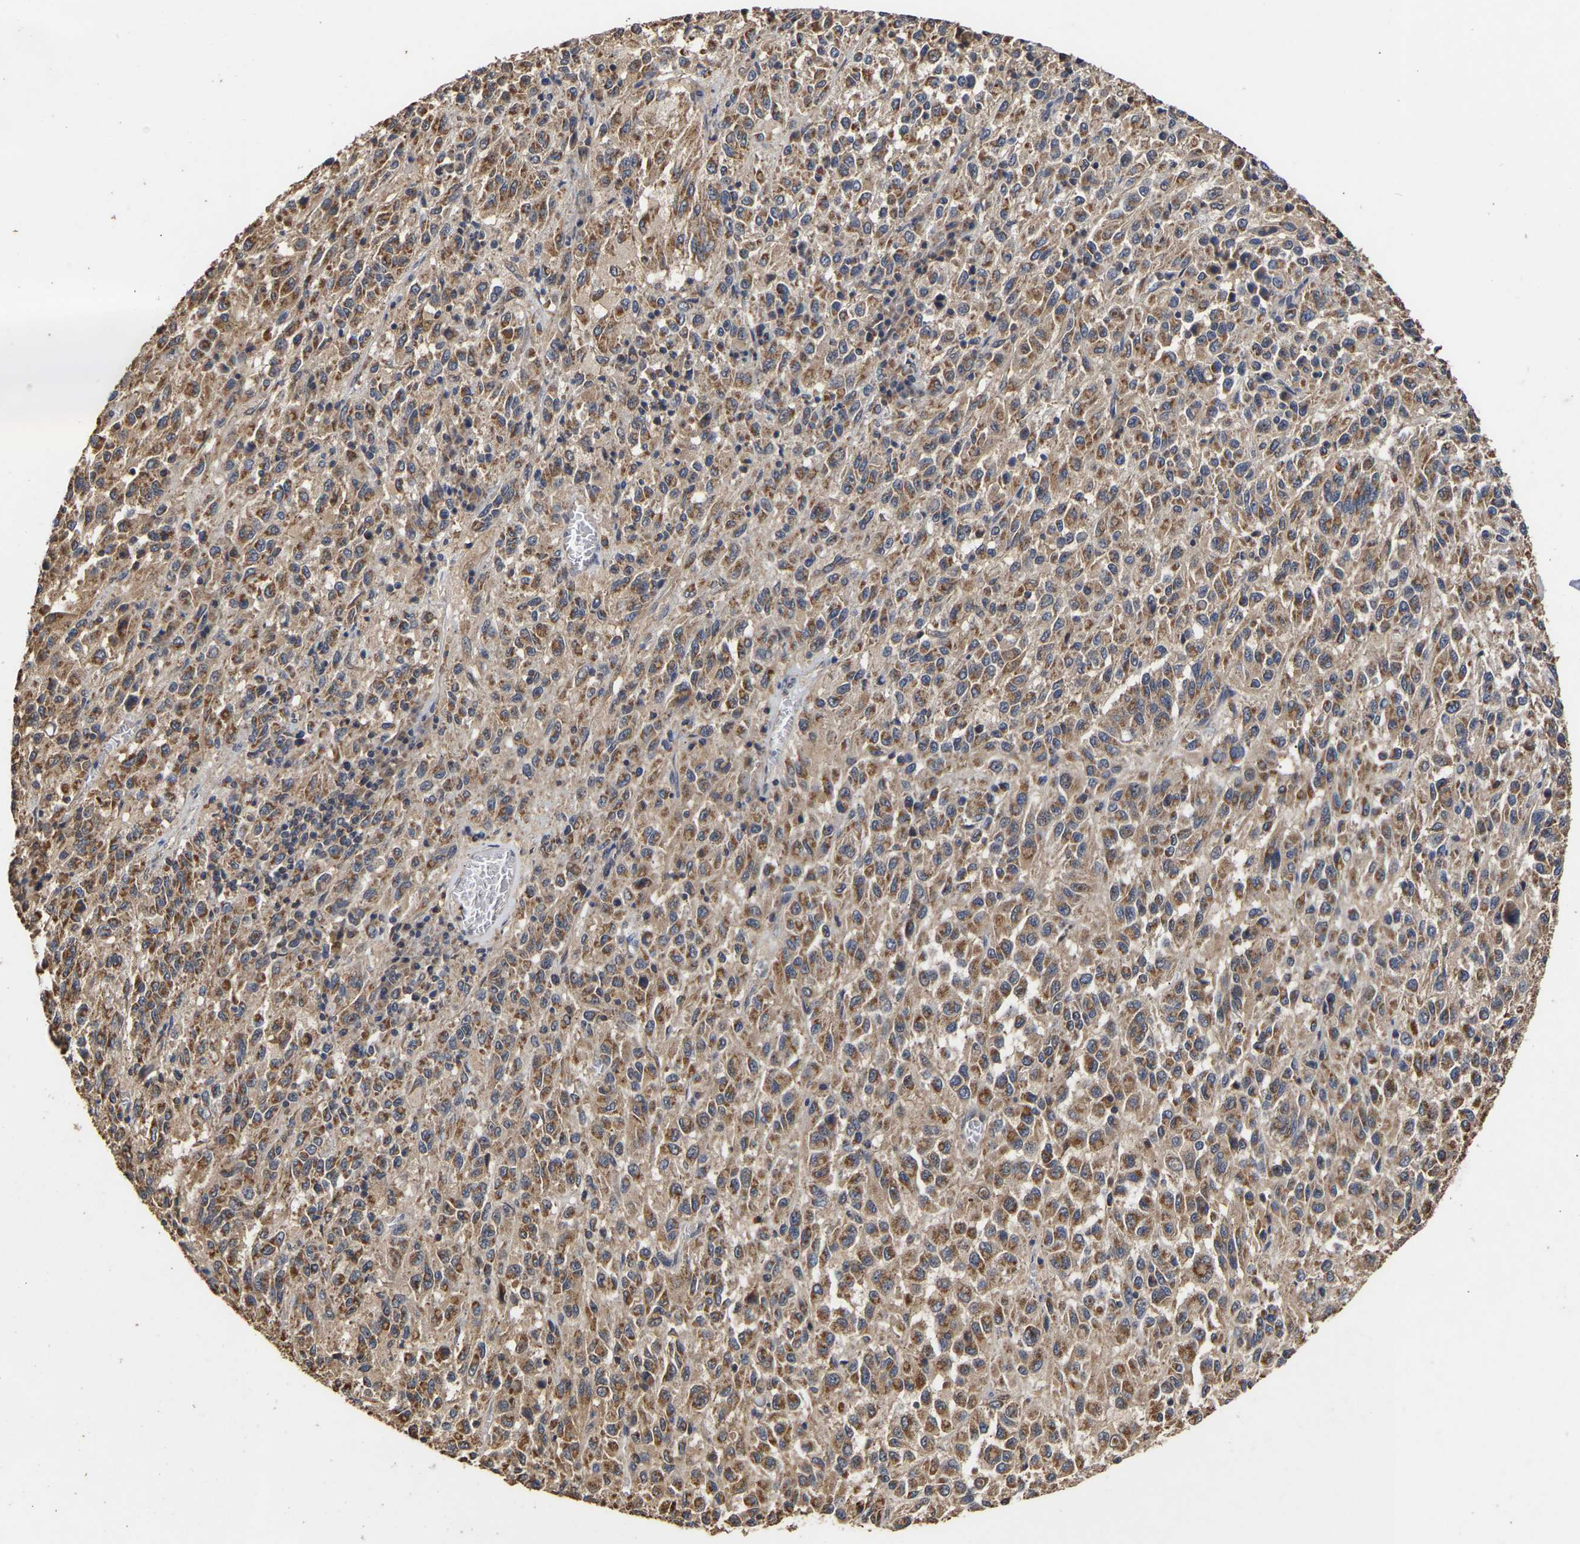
{"staining": {"intensity": "moderate", "quantity": ">75%", "location": "cytoplasmic/membranous"}, "tissue": "melanoma", "cell_type": "Tumor cells", "image_type": "cancer", "snomed": [{"axis": "morphology", "description": "Malignant melanoma, Metastatic site"}, {"axis": "topography", "description": "Lung"}], "caption": "Tumor cells demonstrate medium levels of moderate cytoplasmic/membranous expression in approximately >75% of cells in malignant melanoma (metastatic site).", "gene": "ZNF26", "patient": {"sex": "male", "age": 64}}